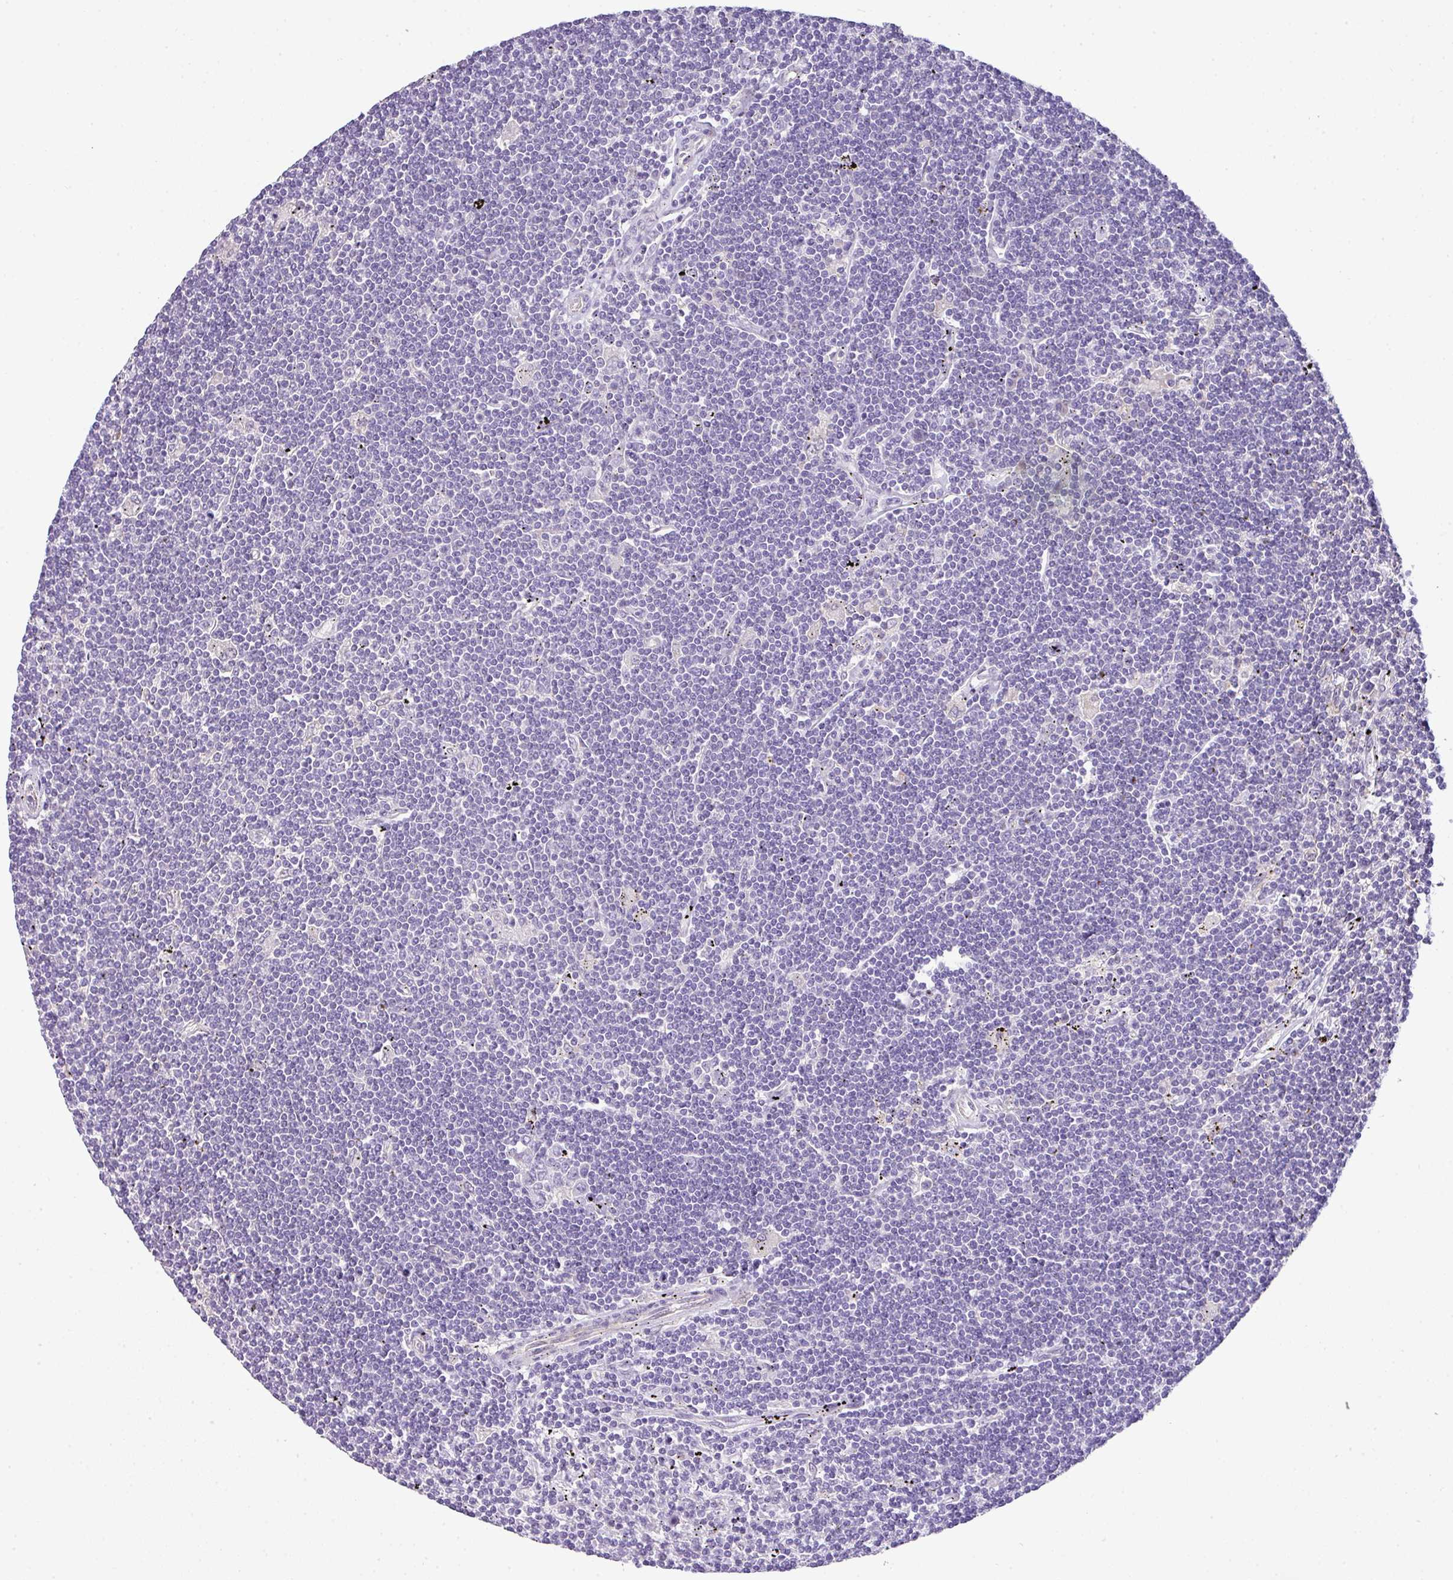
{"staining": {"intensity": "negative", "quantity": "none", "location": "none"}, "tissue": "lymphoma", "cell_type": "Tumor cells", "image_type": "cancer", "snomed": [{"axis": "morphology", "description": "Malignant lymphoma, non-Hodgkin's type, Low grade"}, {"axis": "topography", "description": "Spleen"}], "caption": "A histopathology image of malignant lymphoma, non-Hodgkin's type (low-grade) stained for a protein shows no brown staining in tumor cells. (Brightfield microscopy of DAB immunohistochemistry (IHC) at high magnification).", "gene": "PIK3R5", "patient": {"sex": "male", "age": 76}}